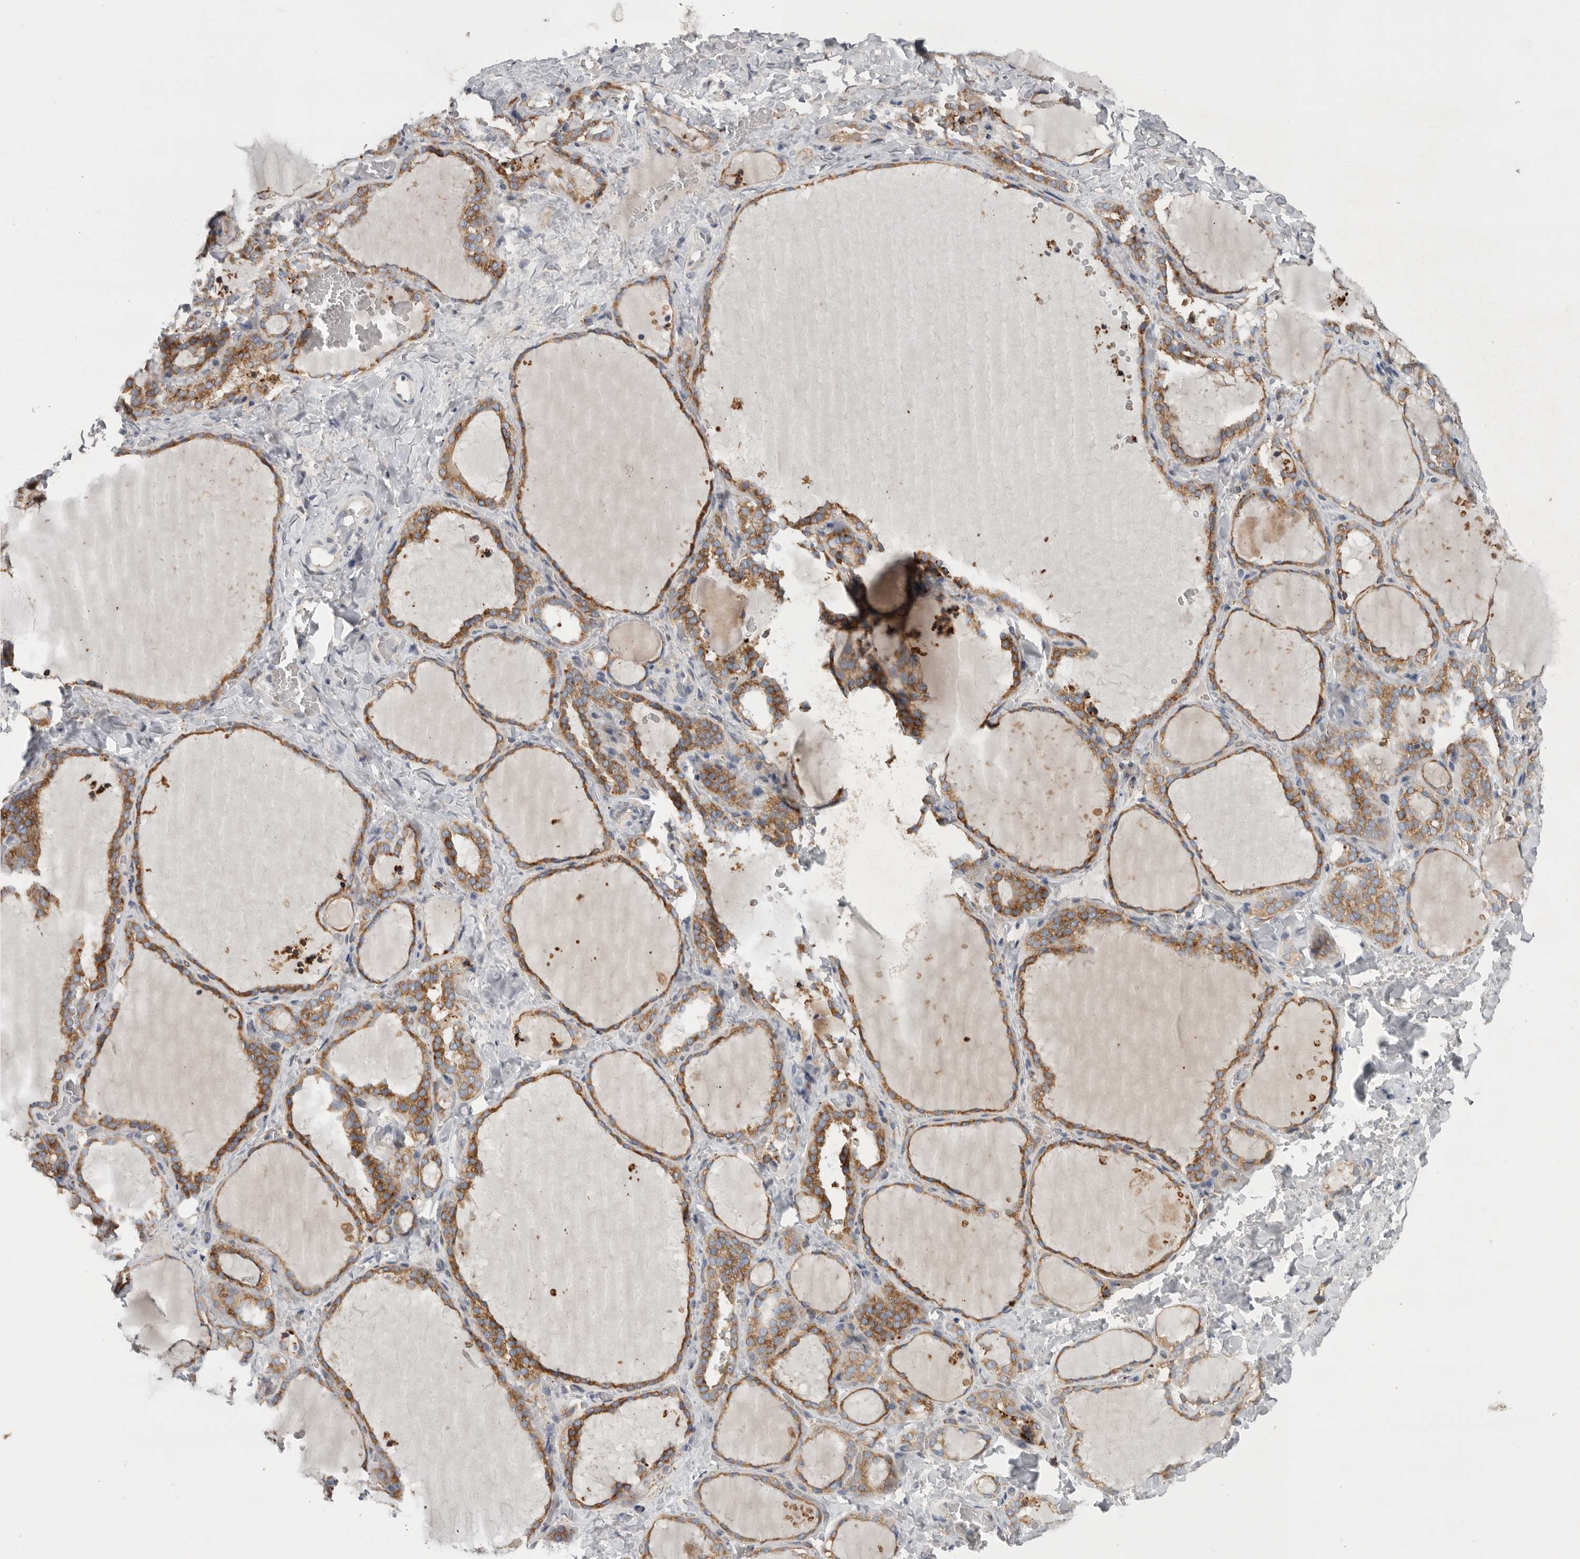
{"staining": {"intensity": "strong", "quantity": ">75%", "location": "cytoplasmic/membranous"}, "tissue": "thyroid gland", "cell_type": "Glandular cells", "image_type": "normal", "snomed": [{"axis": "morphology", "description": "Normal tissue, NOS"}, {"axis": "topography", "description": "Thyroid gland"}], "caption": "Immunohistochemistry (IHC) (DAB) staining of benign human thyroid gland exhibits strong cytoplasmic/membranous protein staining in about >75% of glandular cells.", "gene": "GANAB", "patient": {"sex": "female", "age": 22}}